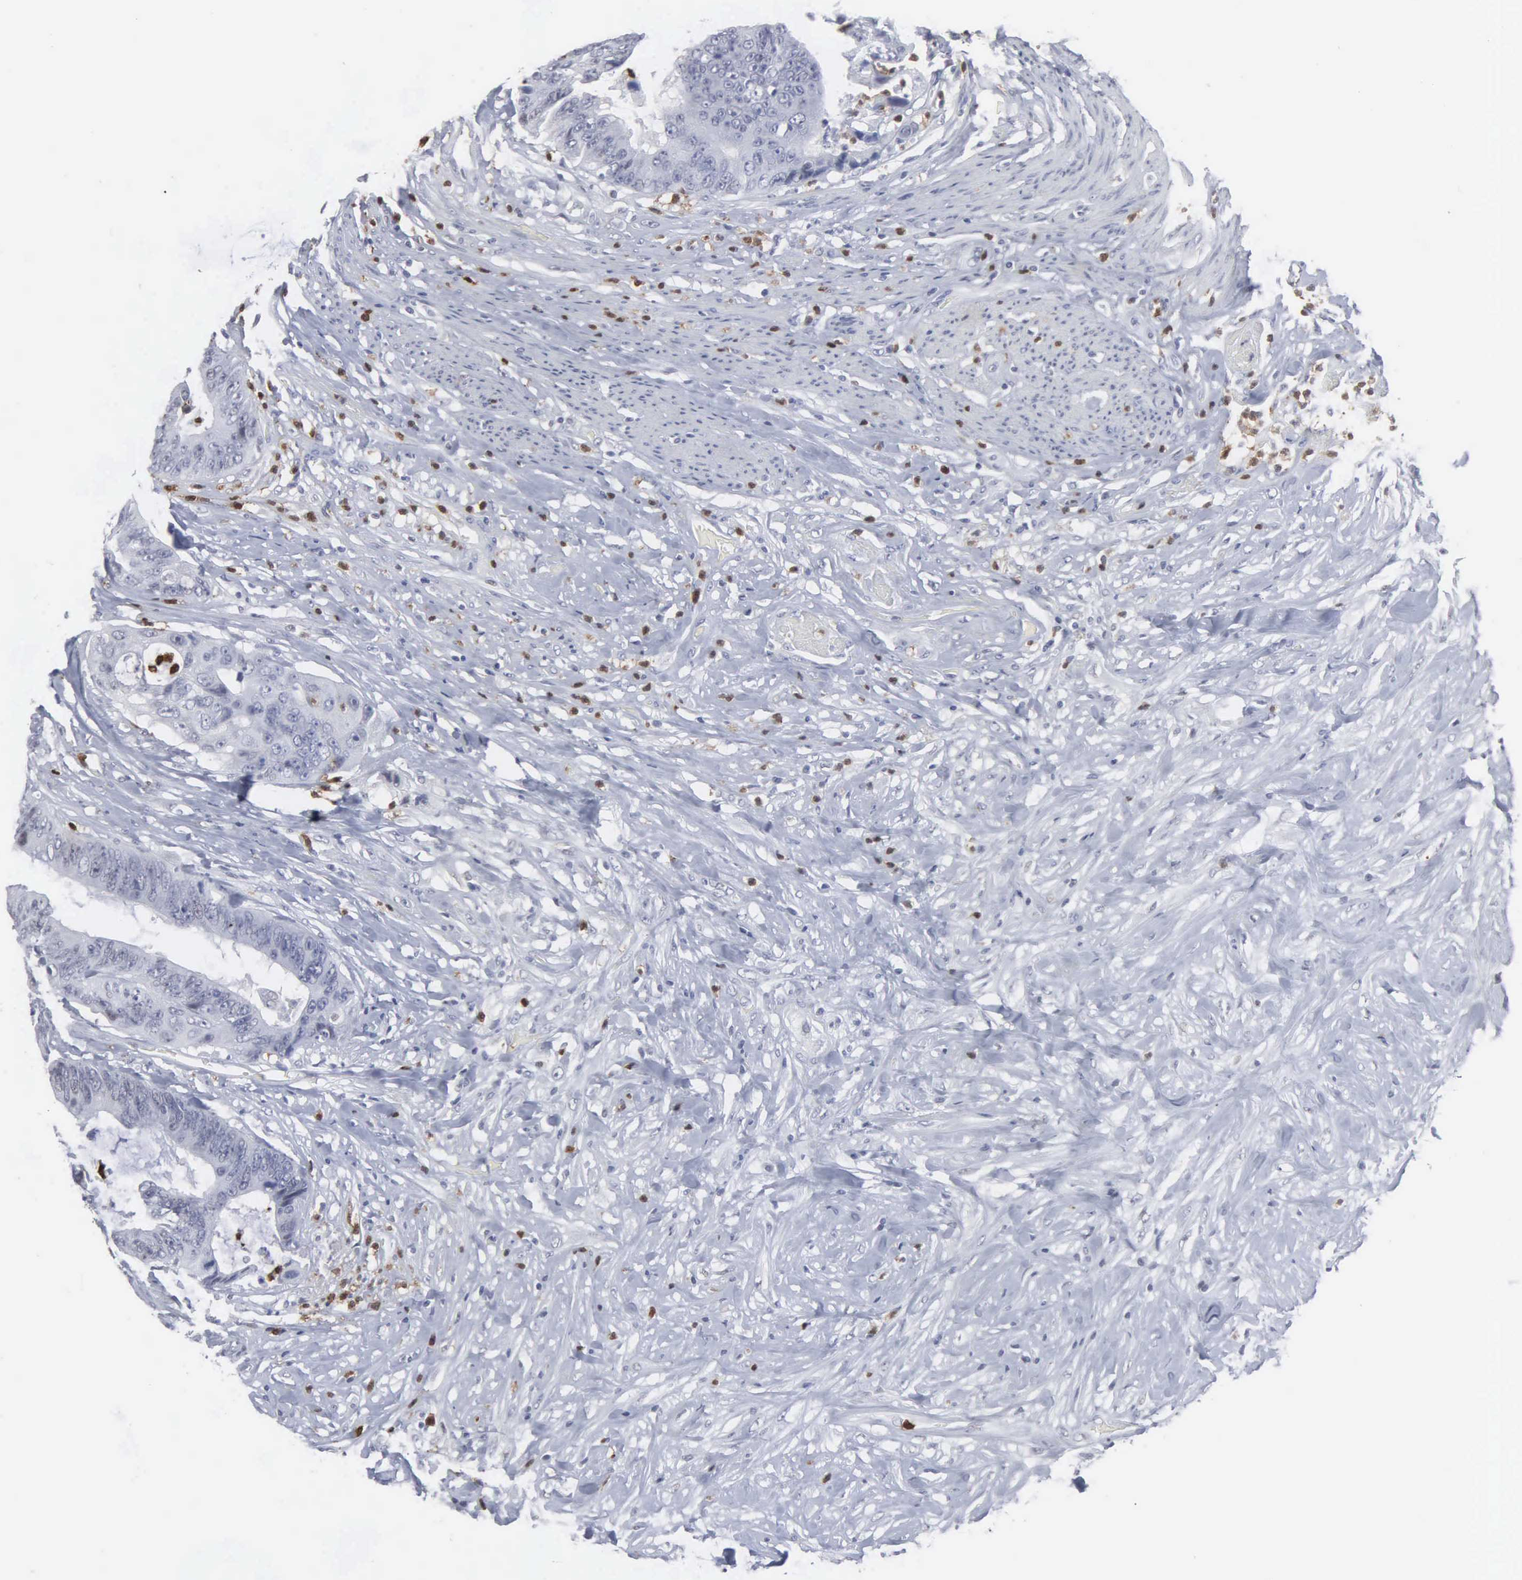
{"staining": {"intensity": "negative", "quantity": "none", "location": "none"}, "tissue": "colorectal cancer", "cell_type": "Tumor cells", "image_type": "cancer", "snomed": [{"axis": "morphology", "description": "Adenocarcinoma, NOS"}, {"axis": "topography", "description": "Rectum"}], "caption": "DAB (3,3'-diaminobenzidine) immunohistochemical staining of human adenocarcinoma (colorectal) demonstrates no significant expression in tumor cells.", "gene": "SPIN3", "patient": {"sex": "female", "age": 65}}